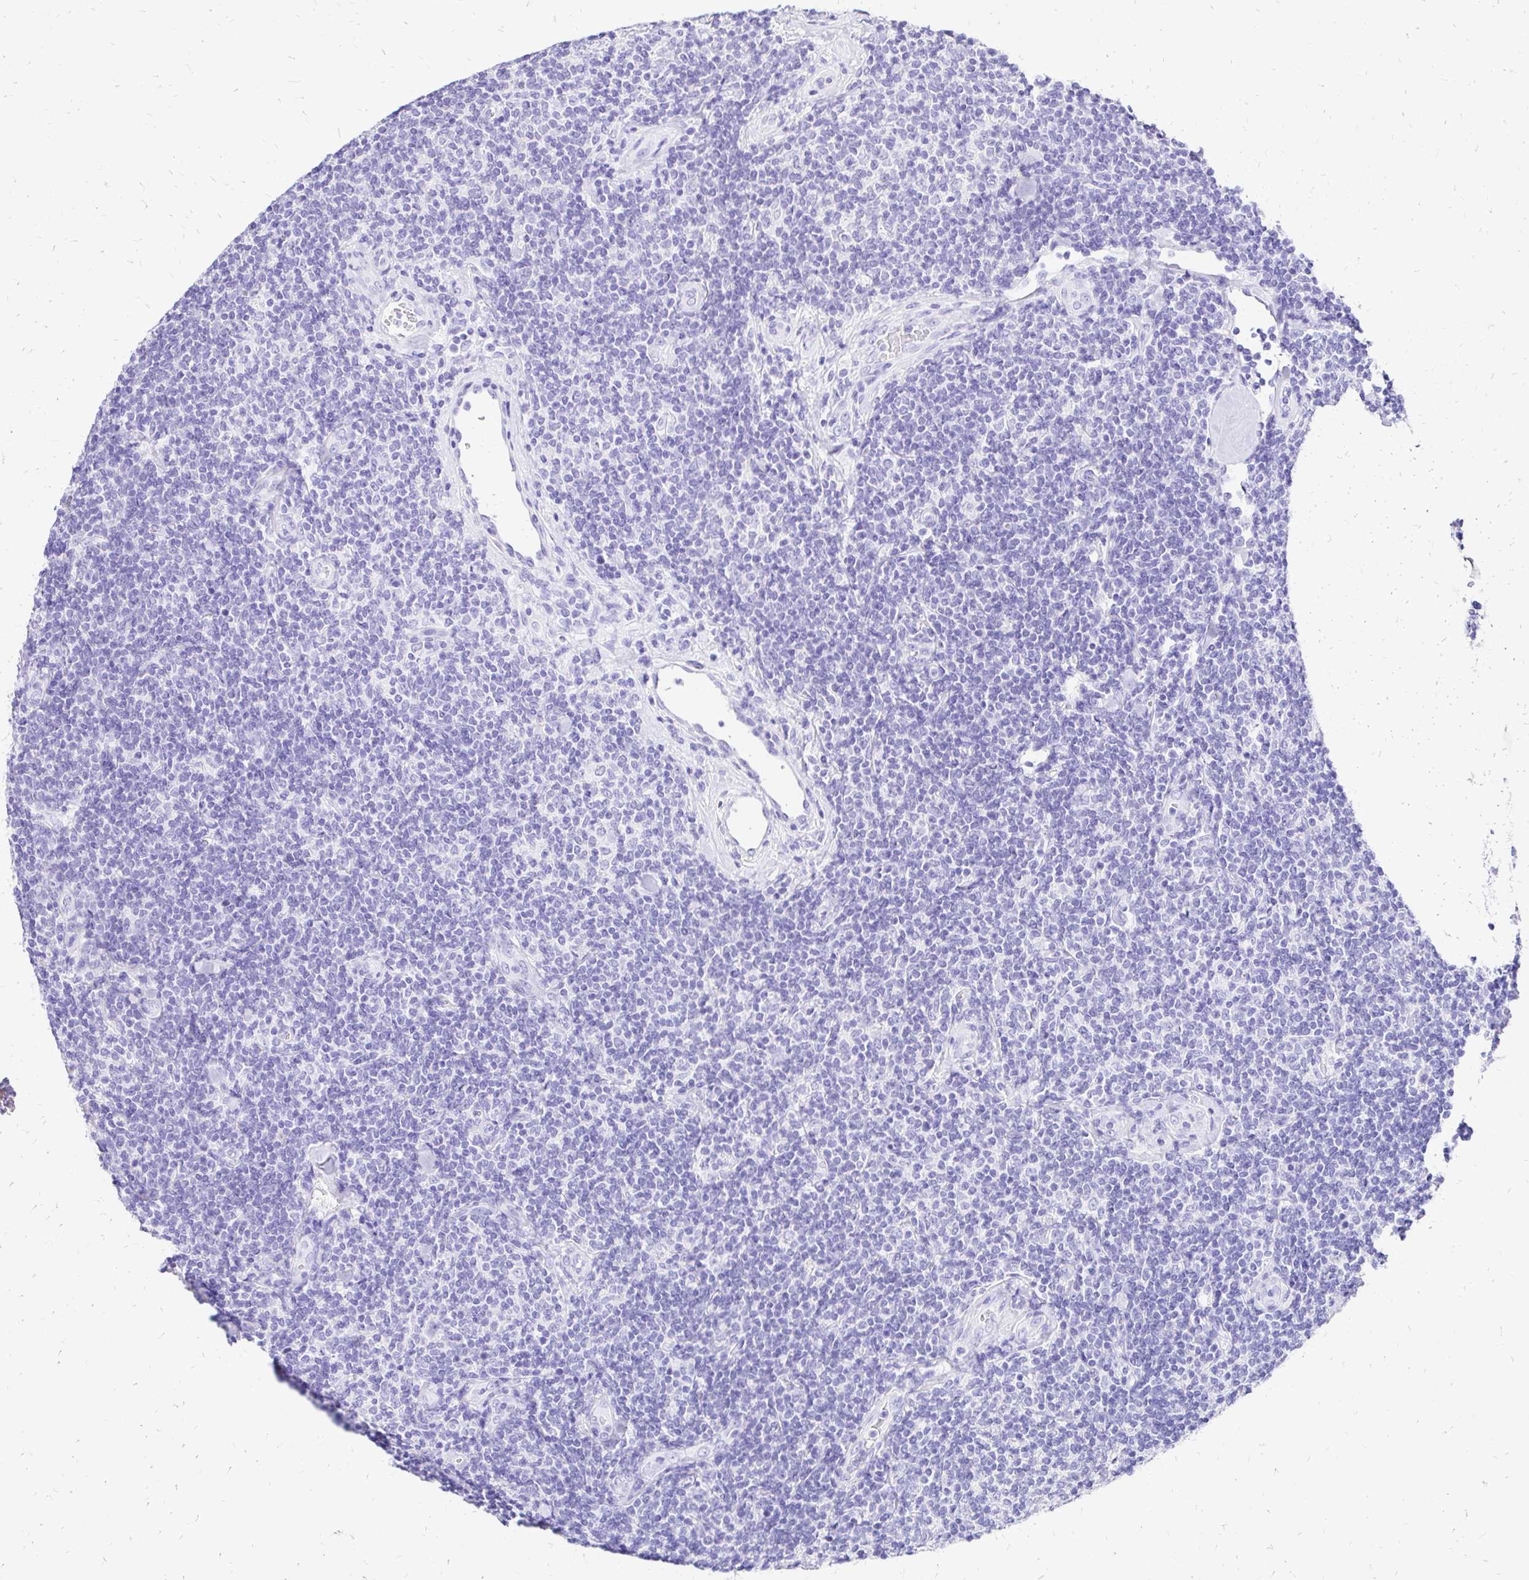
{"staining": {"intensity": "negative", "quantity": "none", "location": "none"}, "tissue": "lymphoma", "cell_type": "Tumor cells", "image_type": "cancer", "snomed": [{"axis": "morphology", "description": "Malignant lymphoma, non-Hodgkin's type, Low grade"}, {"axis": "topography", "description": "Lymph node"}], "caption": "Photomicrograph shows no significant protein expression in tumor cells of lymphoma.", "gene": "S100G", "patient": {"sex": "female", "age": 56}}